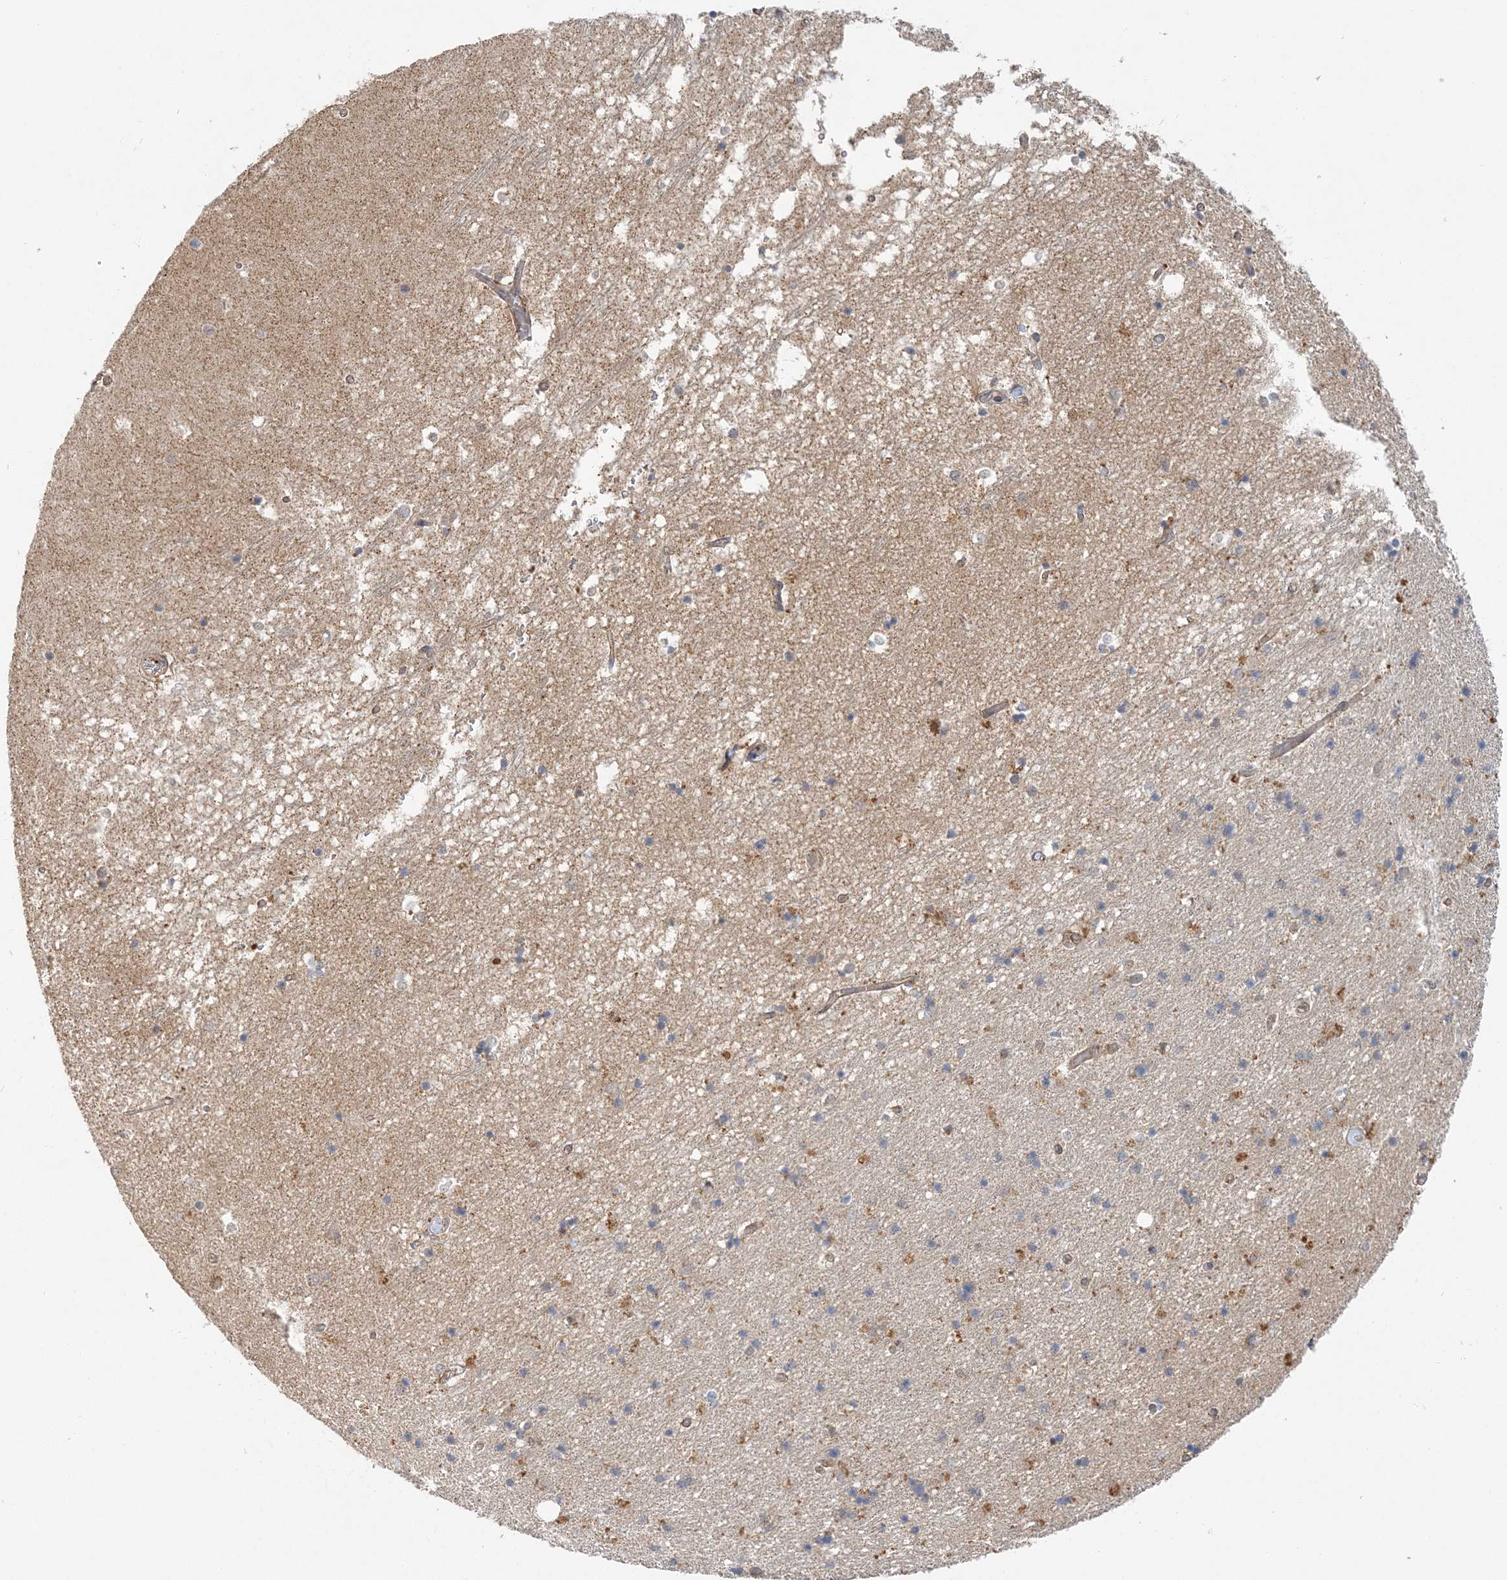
{"staining": {"intensity": "weak", "quantity": "<25%", "location": "cytoplasmic/membranous"}, "tissue": "hippocampus", "cell_type": "Glial cells", "image_type": "normal", "snomed": [{"axis": "morphology", "description": "Normal tissue, NOS"}, {"axis": "topography", "description": "Hippocampus"}], "caption": "This is a histopathology image of immunohistochemistry (IHC) staining of benign hippocampus, which shows no staining in glial cells.", "gene": "MAT2B", "patient": {"sex": "male", "age": 45}}